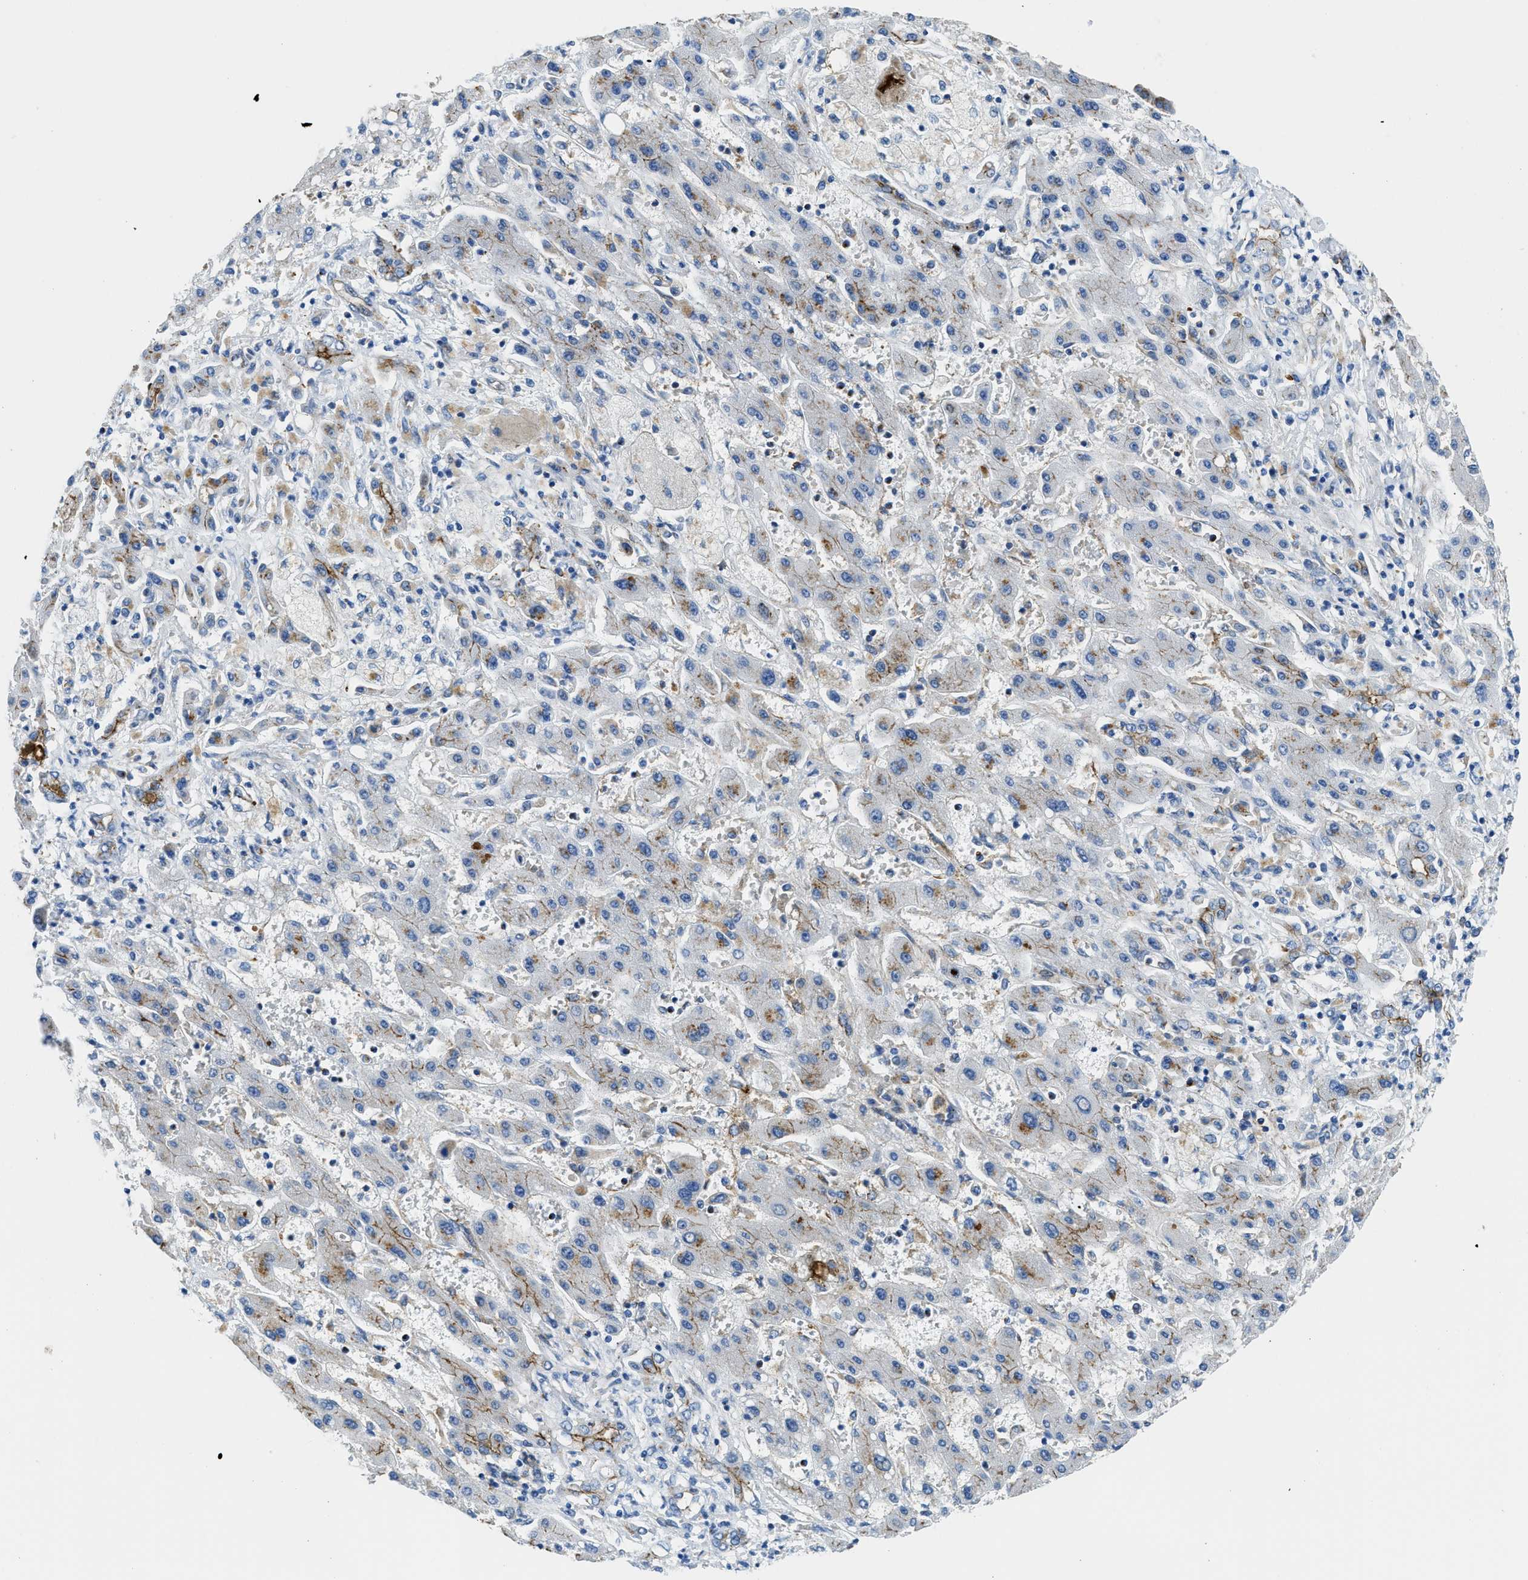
{"staining": {"intensity": "moderate", "quantity": "25%-75%", "location": "cytoplasmic/membranous"}, "tissue": "liver cancer", "cell_type": "Tumor cells", "image_type": "cancer", "snomed": [{"axis": "morphology", "description": "Cholangiocarcinoma"}, {"axis": "topography", "description": "Liver"}], "caption": "IHC micrograph of neoplastic tissue: liver cholangiocarcinoma stained using IHC shows medium levels of moderate protein expression localized specifically in the cytoplasmic/membranous of tumor cells, appearing as a cytoplasmic/membranous brown color.", "gene": "CUTA", "patient": {"sex": "male", "age": 50}}